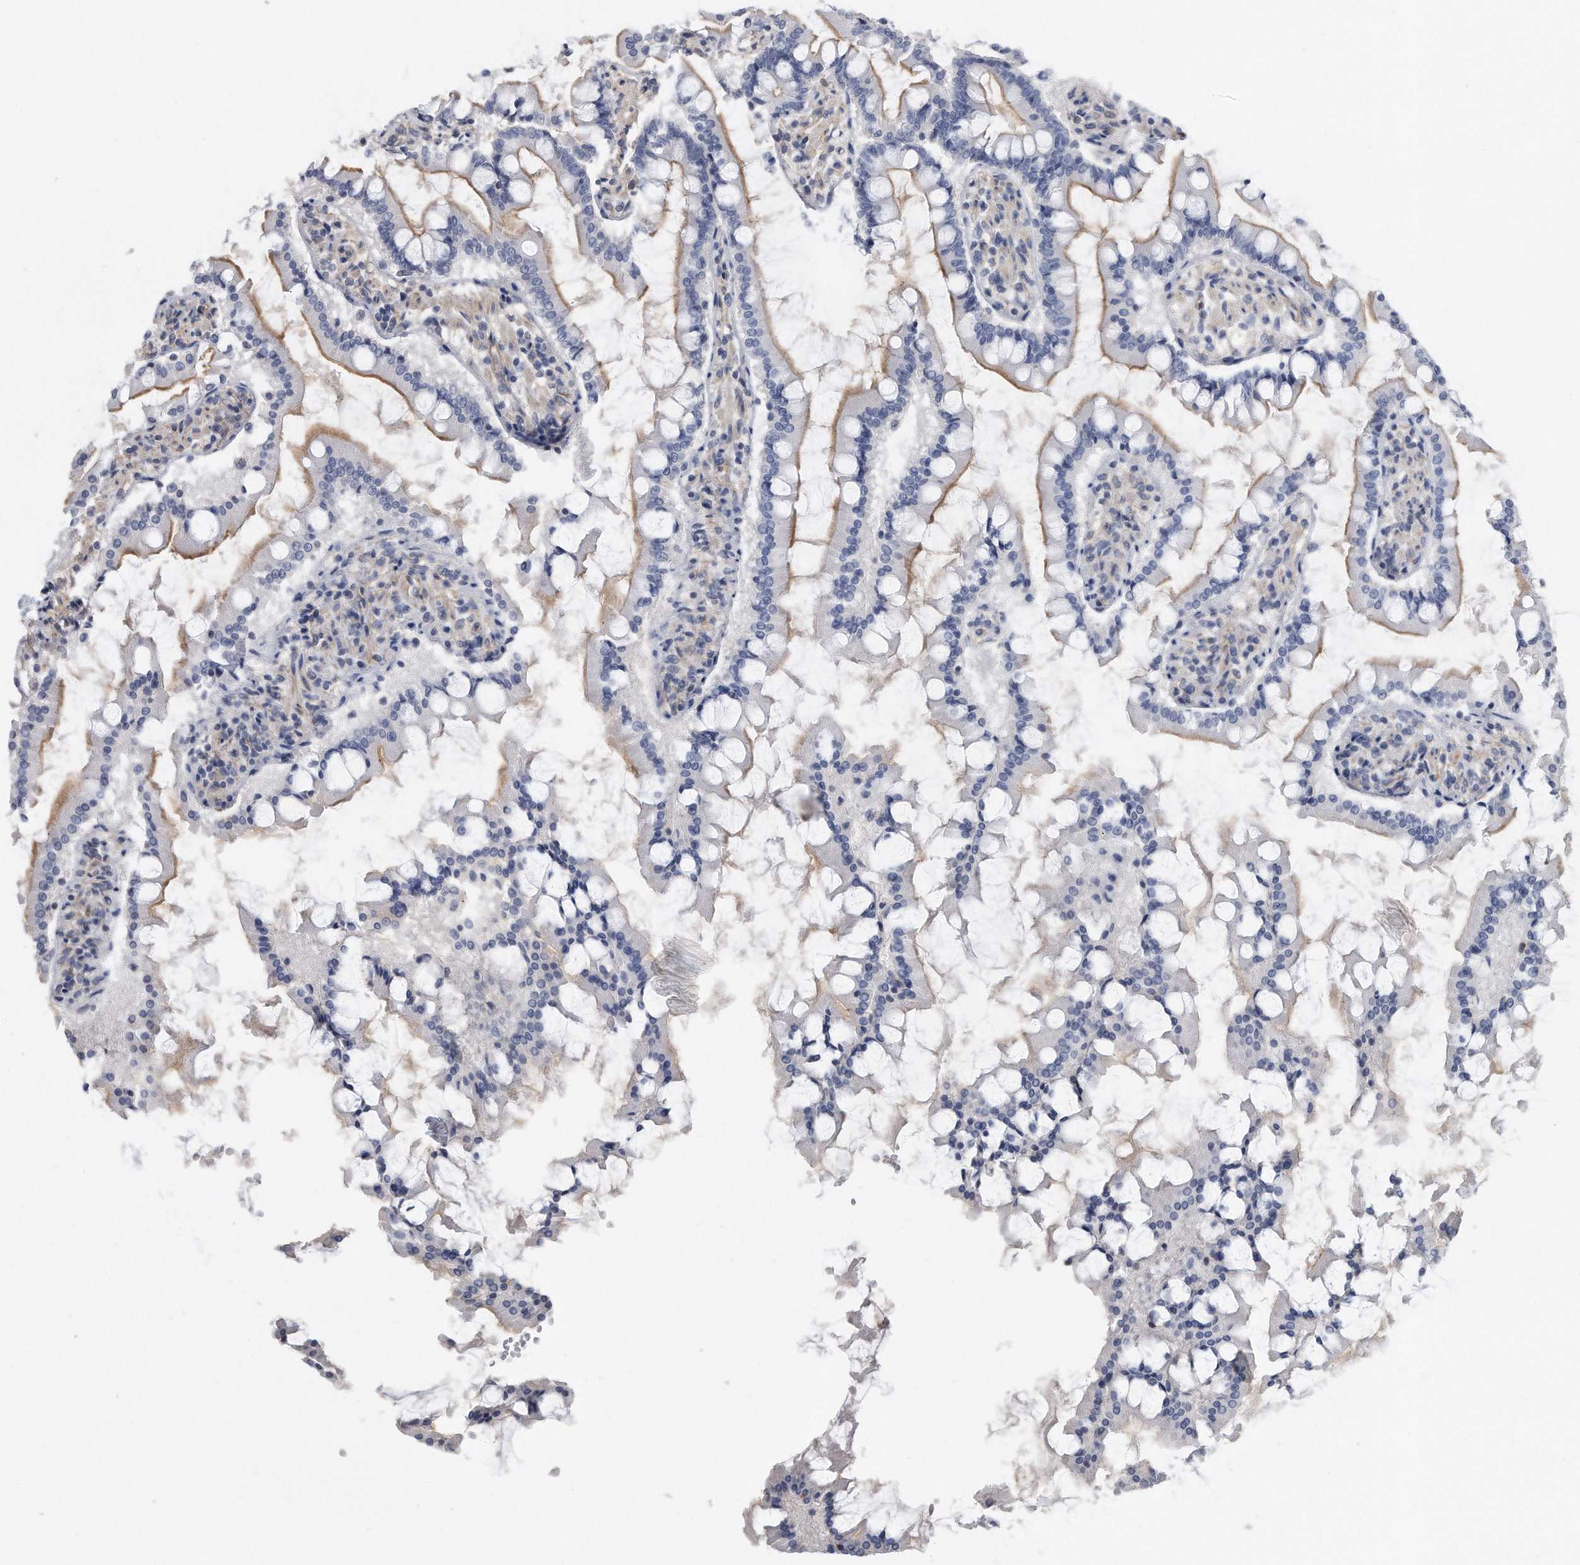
{"staining": {"intensity": "moderate", "quantity": "25%-75%", "location": "cytoplasmic/membranous"}, "tissue": "small intestine", "cell_type": "Glandular cells", "image_type": "normal", "snomed": [{"axis": "morphology", "description": "Normal tissue, NOS"}, {"axis": "topography", "description": "Small intestine"}], "caption": "Protein expression analysis of benign human small intestine reveals moderate cytoplasmic/membranous positivity in about 25%-75% of glandular cells. Immunohistochemistry stains the protein in brown and the nuclei are stained blue.", "gene": "GPC1", "patient": {"sex": "male", "age": 41}}